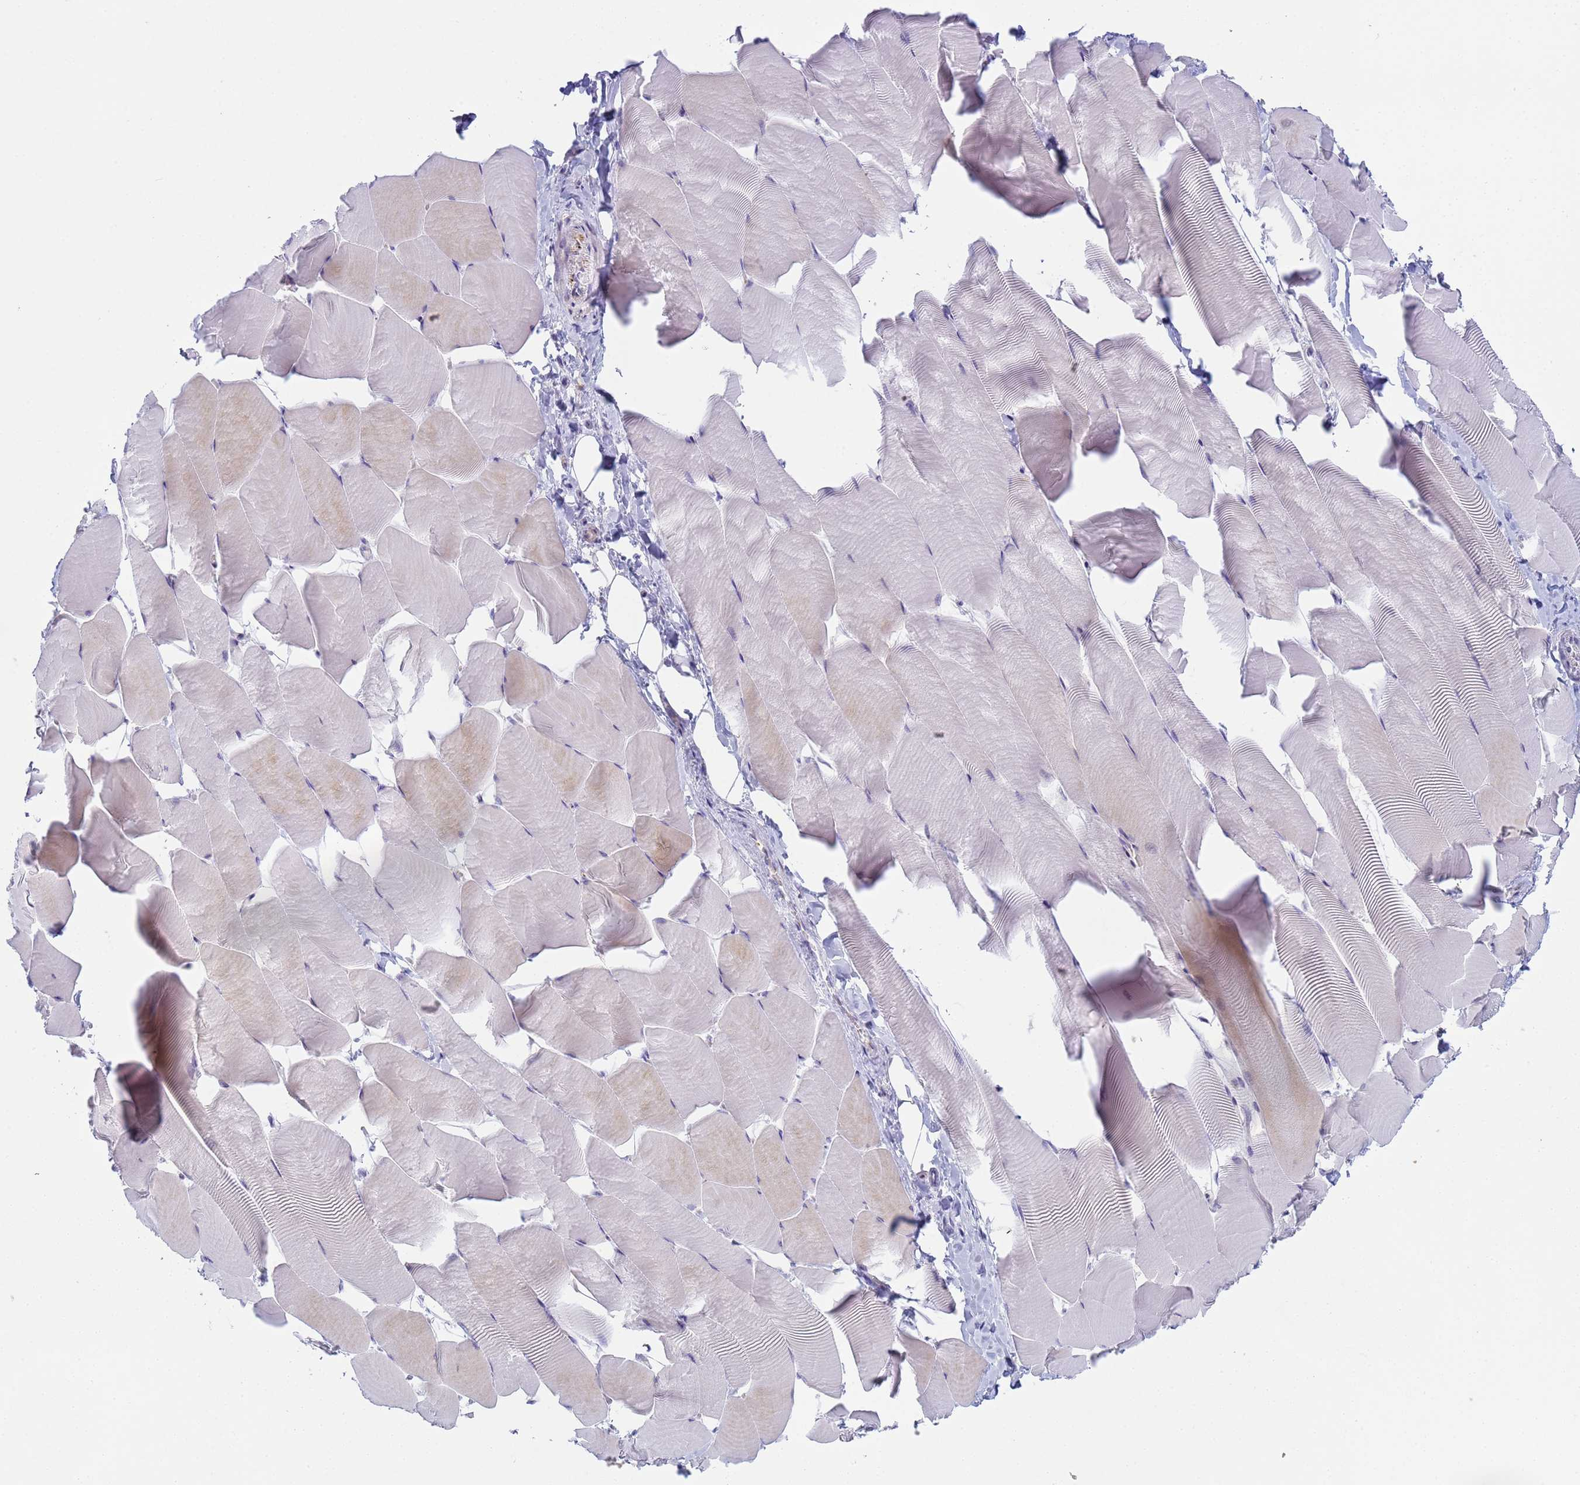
{"staining": {"intensity": "negative", "quantity": "none", "location": "none"}, "tissue": "skeletal muscle", "cell_type": "Myocytes", "image_type": "normal", "snomed": [{"axis": "morphology", "description": "Normal tissue, NOS"}, {"axis": "topography", "description": "Skeletal muscle"}], "caption": "DAB immunohistochemical staining of normal skeletal muscle displays no significant expression in myocytes.", "gene": "CR1", "patient": {"sex": "male", "age": 25}}